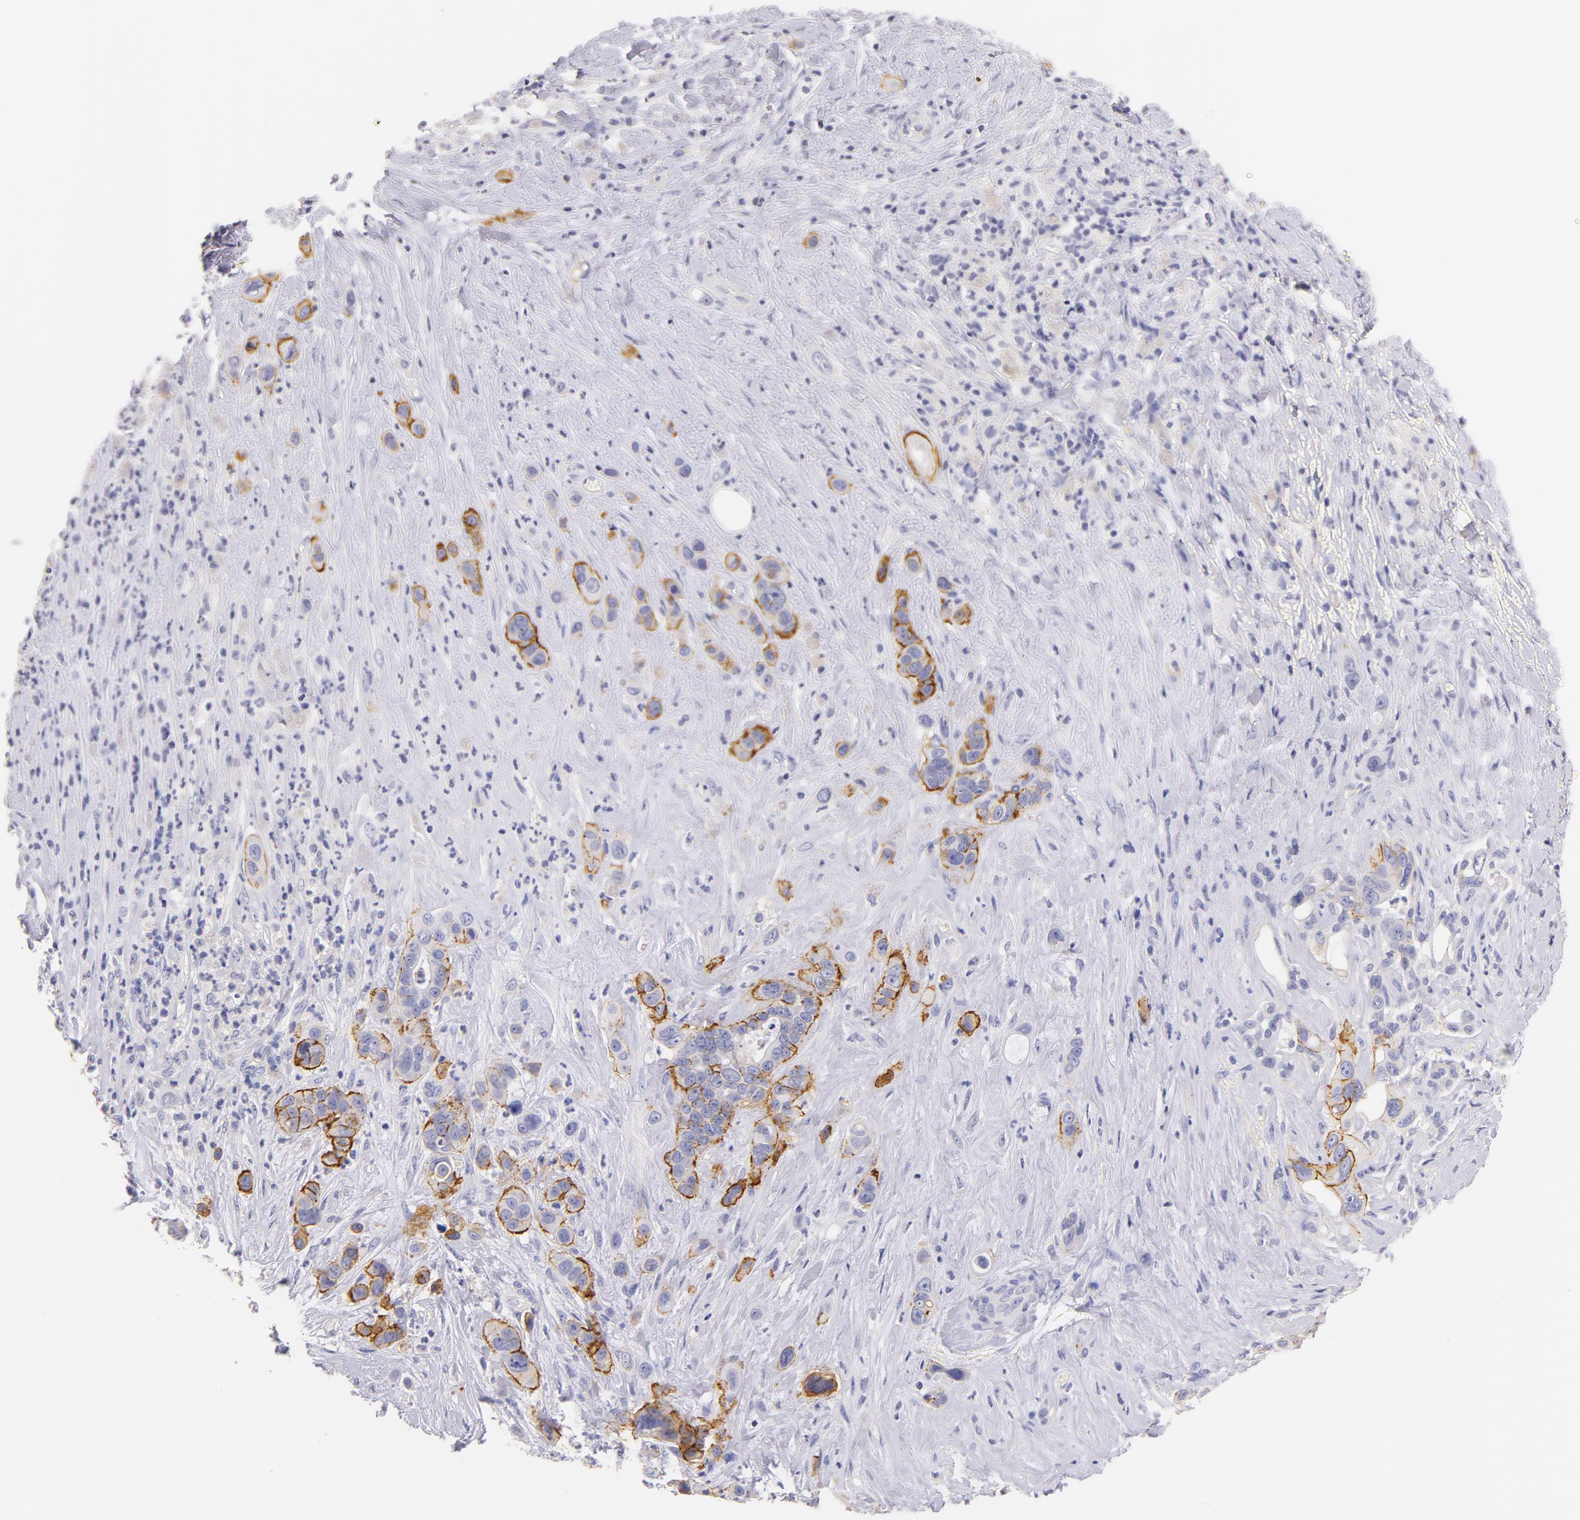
{"staining": {"intensity": "strong", "quantity": "25%-75%", "location": "cytoplasmic/membranous"}, "tissue": "liver cancer", "cell_type": "Tumor cells", "image_type": "cancer", "snomed": [{"axis": "morphology", "description": "Cholangiocarcinoma"}, {"axis": "topography", "description": "Liver"}], "caption": "Cholangiocarcinoma (liver) tissue shows strong cytoplasmic/membranous expression in about 25%-75% of tumor cells, visualized by immunohistochemistry.", "gene": "CD44", "patient": {"sex": "female", "age": 79}}